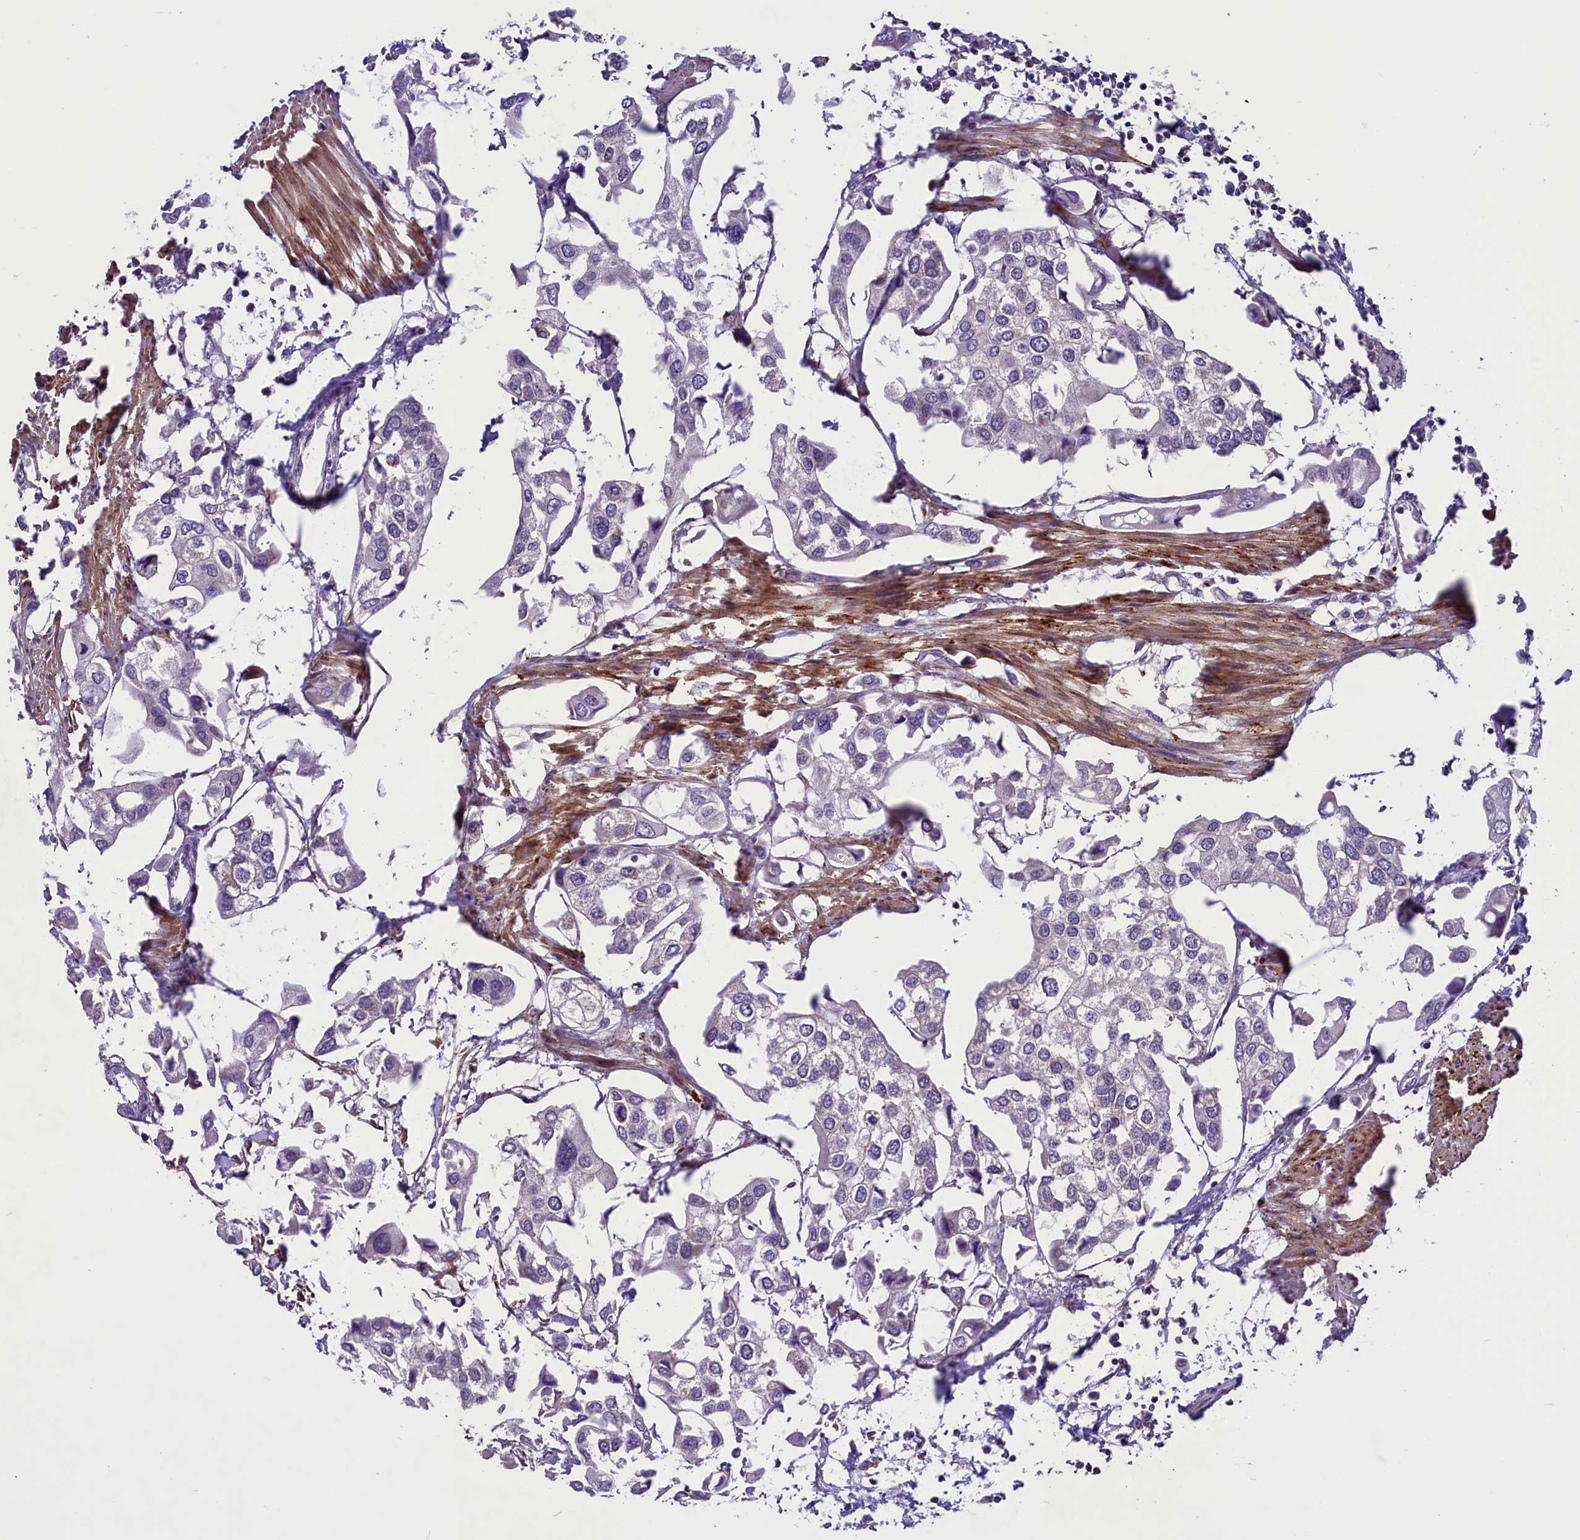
{"staining": {"intensity": "negative", "quantity": "none", "location": "none"}, "tissue": "urothelial cancer", "cell_type": "Tumor cells", "image_type": "cancer", "snomed": [{"axis": "morphology", "description": "Urothelial carcinoma, High grade"}, {"axis": "topography", "description": "Urinary bladder"}], "caption": "A photomicrograph of human high-grade urothelial carcinoma is negative for staining in tumor cells.", "gene": "MIEF2", "patient": {"sex": "male", "age": 64}}